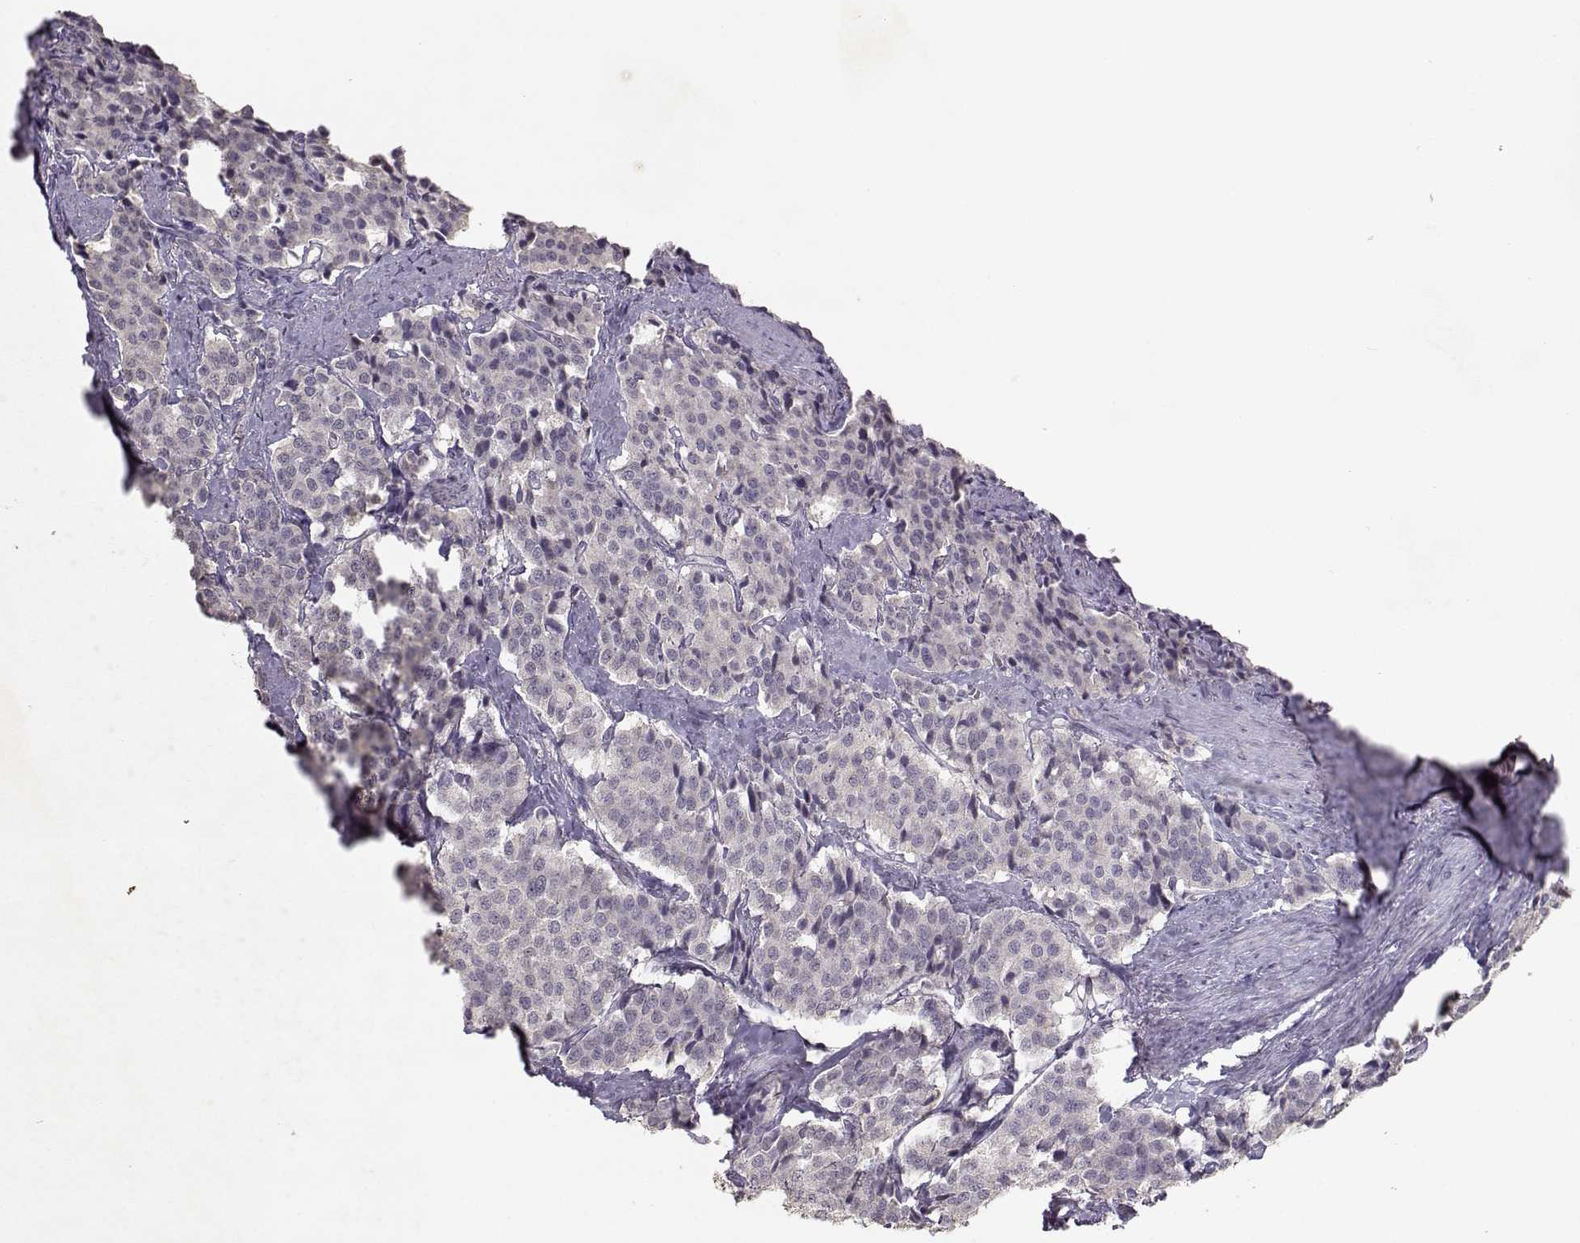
{"staining": {"intensity": "negative", "quantity": "none", "location": "none"}, "tissue": "carcinoid", "cell_type": "Tumor cells", "image_type": "cancer", "snomed": [{"axis": "morphology", "description": "Carcinoid, malignant, NOS"}, {"axis": "topography", "description": "Small intestine"}], "caption": "The image displays no staining of tumor cells in carcinoid.", "gene": "UROC1", "patient": {"sex": "female", "age": 58}}